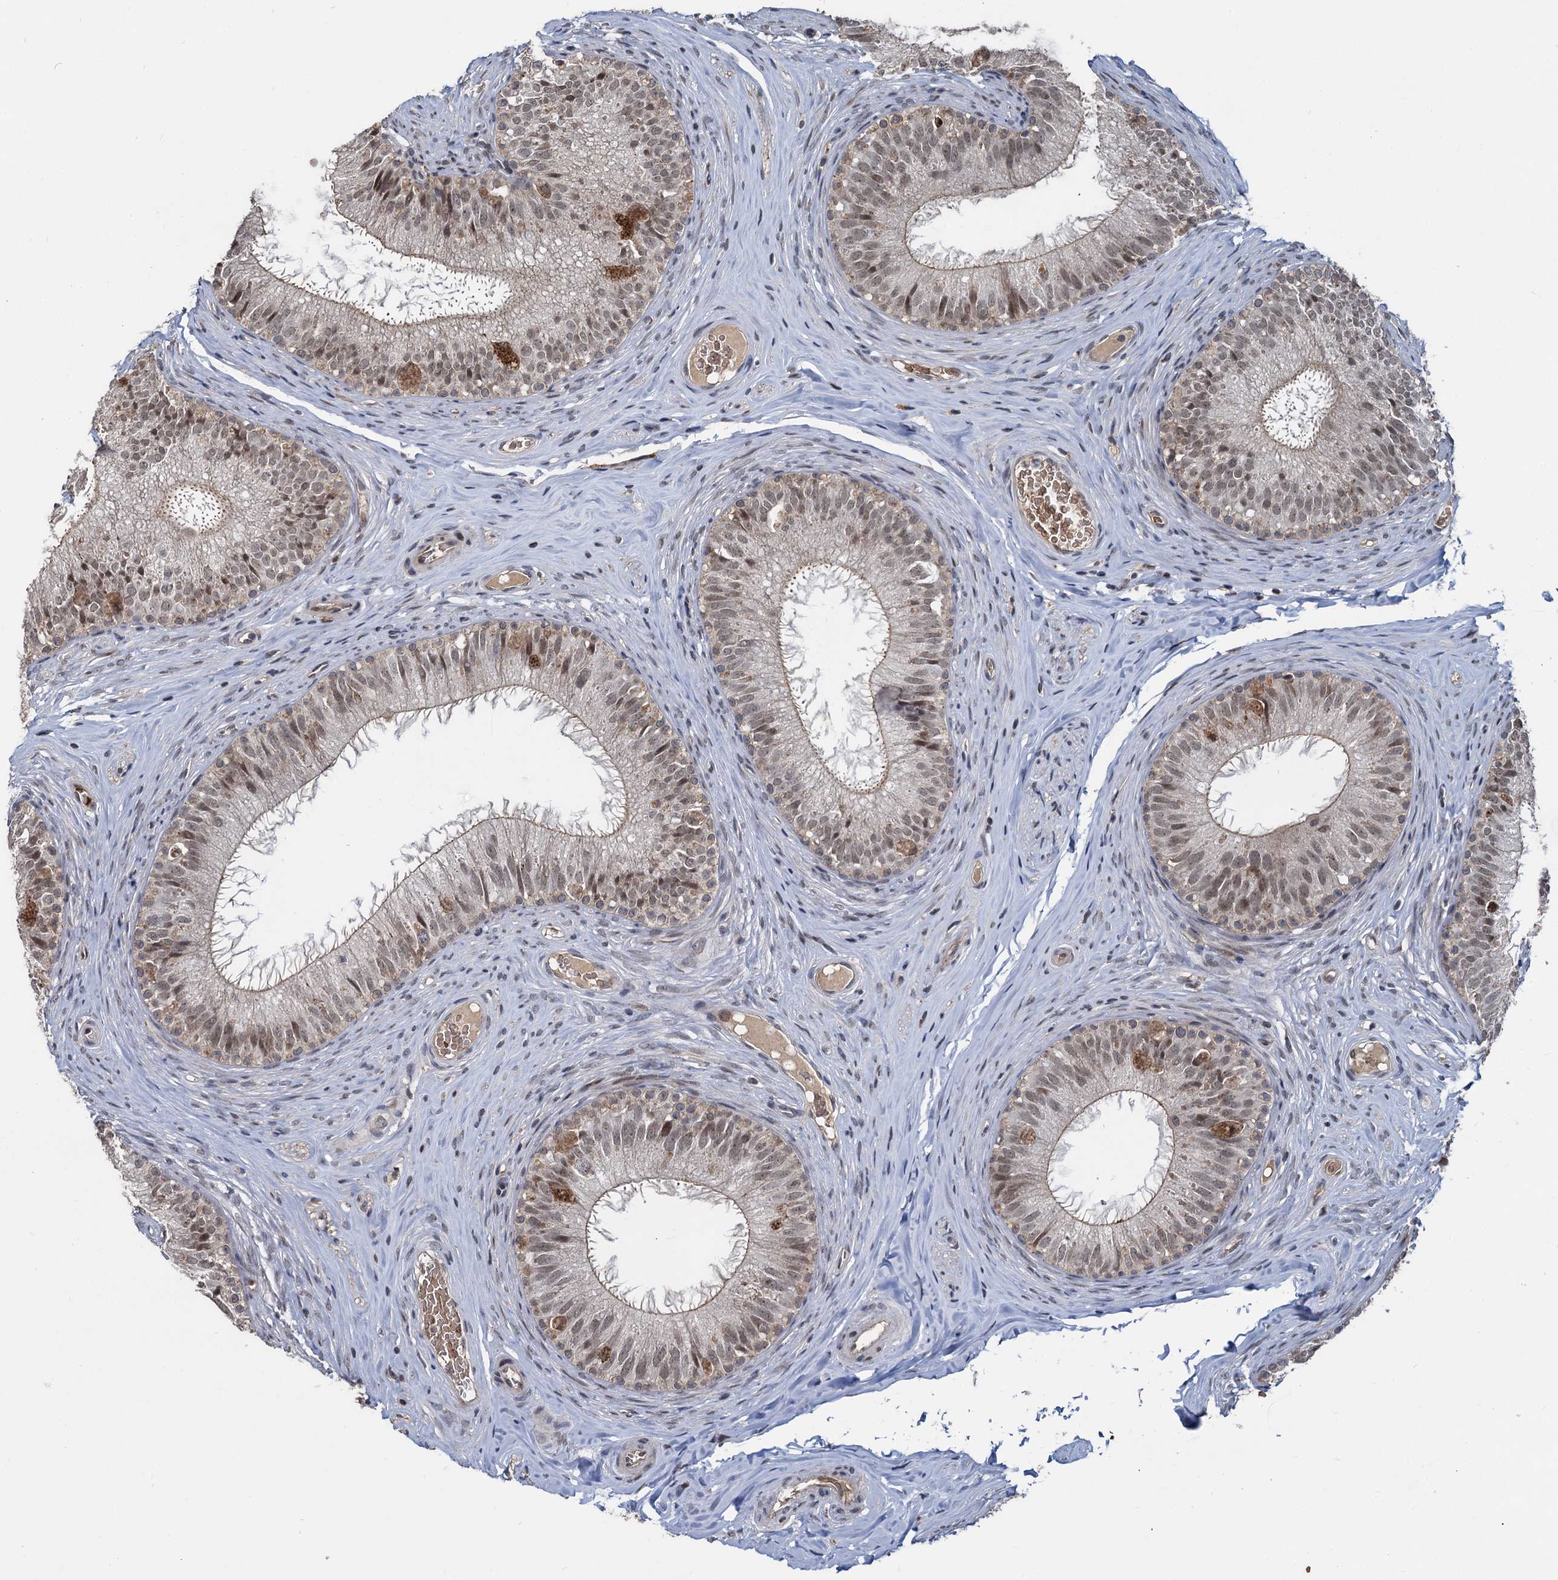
{"staining": {"intensity": "moderate", "quantity": "<25%", "location": "nuclear"}, "tissue": "epididymis", "cell_type": "Glandular cells", "image_type": "normal", "snomed": [{"axis": "morphology", "description": "Normal tissue, NOS"}, {"axis": "topography", "description": "Epididymis"}], "caption": "Glandular cells demonstrate low levels of moderate nuclear staining in about <25% of cells in unremarkable epididymis. Immunohistochemistry stains the protein of interest in brown and the nuclei are stained blue.", "gene": "FANCI", "patient": {"sex": "male", "age": 34}}